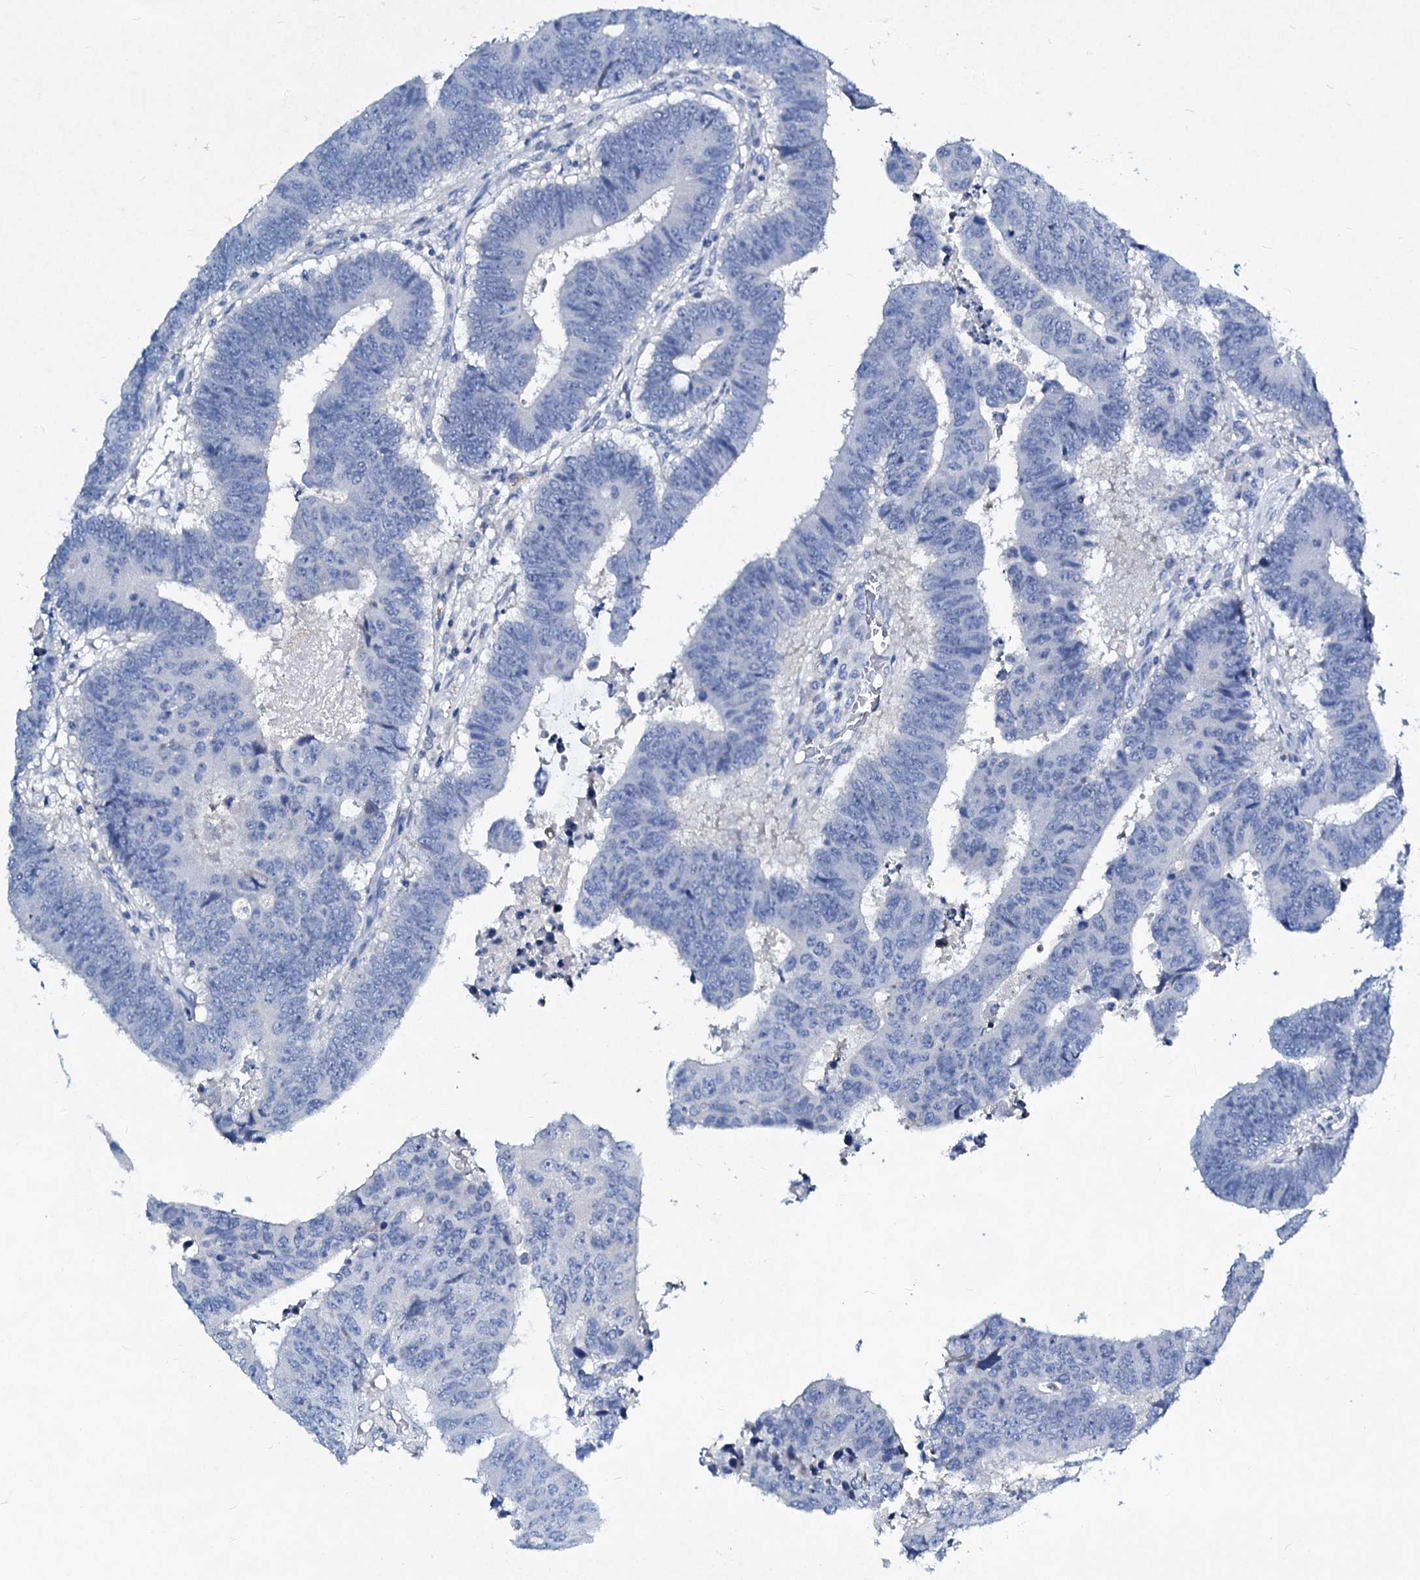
{"staining": {"intensity": "negative", "quantity": "none", "location": "none"}, "tissue": "colorectal cancer", "cell_type": "Tumor cells", "image_type": "cancer", "snomed": [{"axis": "morphology", "description": "Adenocarcinoma, NOS"}, {"axis": "topography", "description": "Rectum"}], "caption": "IHC image of human adenocarcinoma (colorectal) stained for a protein (brown), which reveals no positivity in tumor cells.", "gene": "TPGS2", "patient": {"sex": "male", "age": 84}}